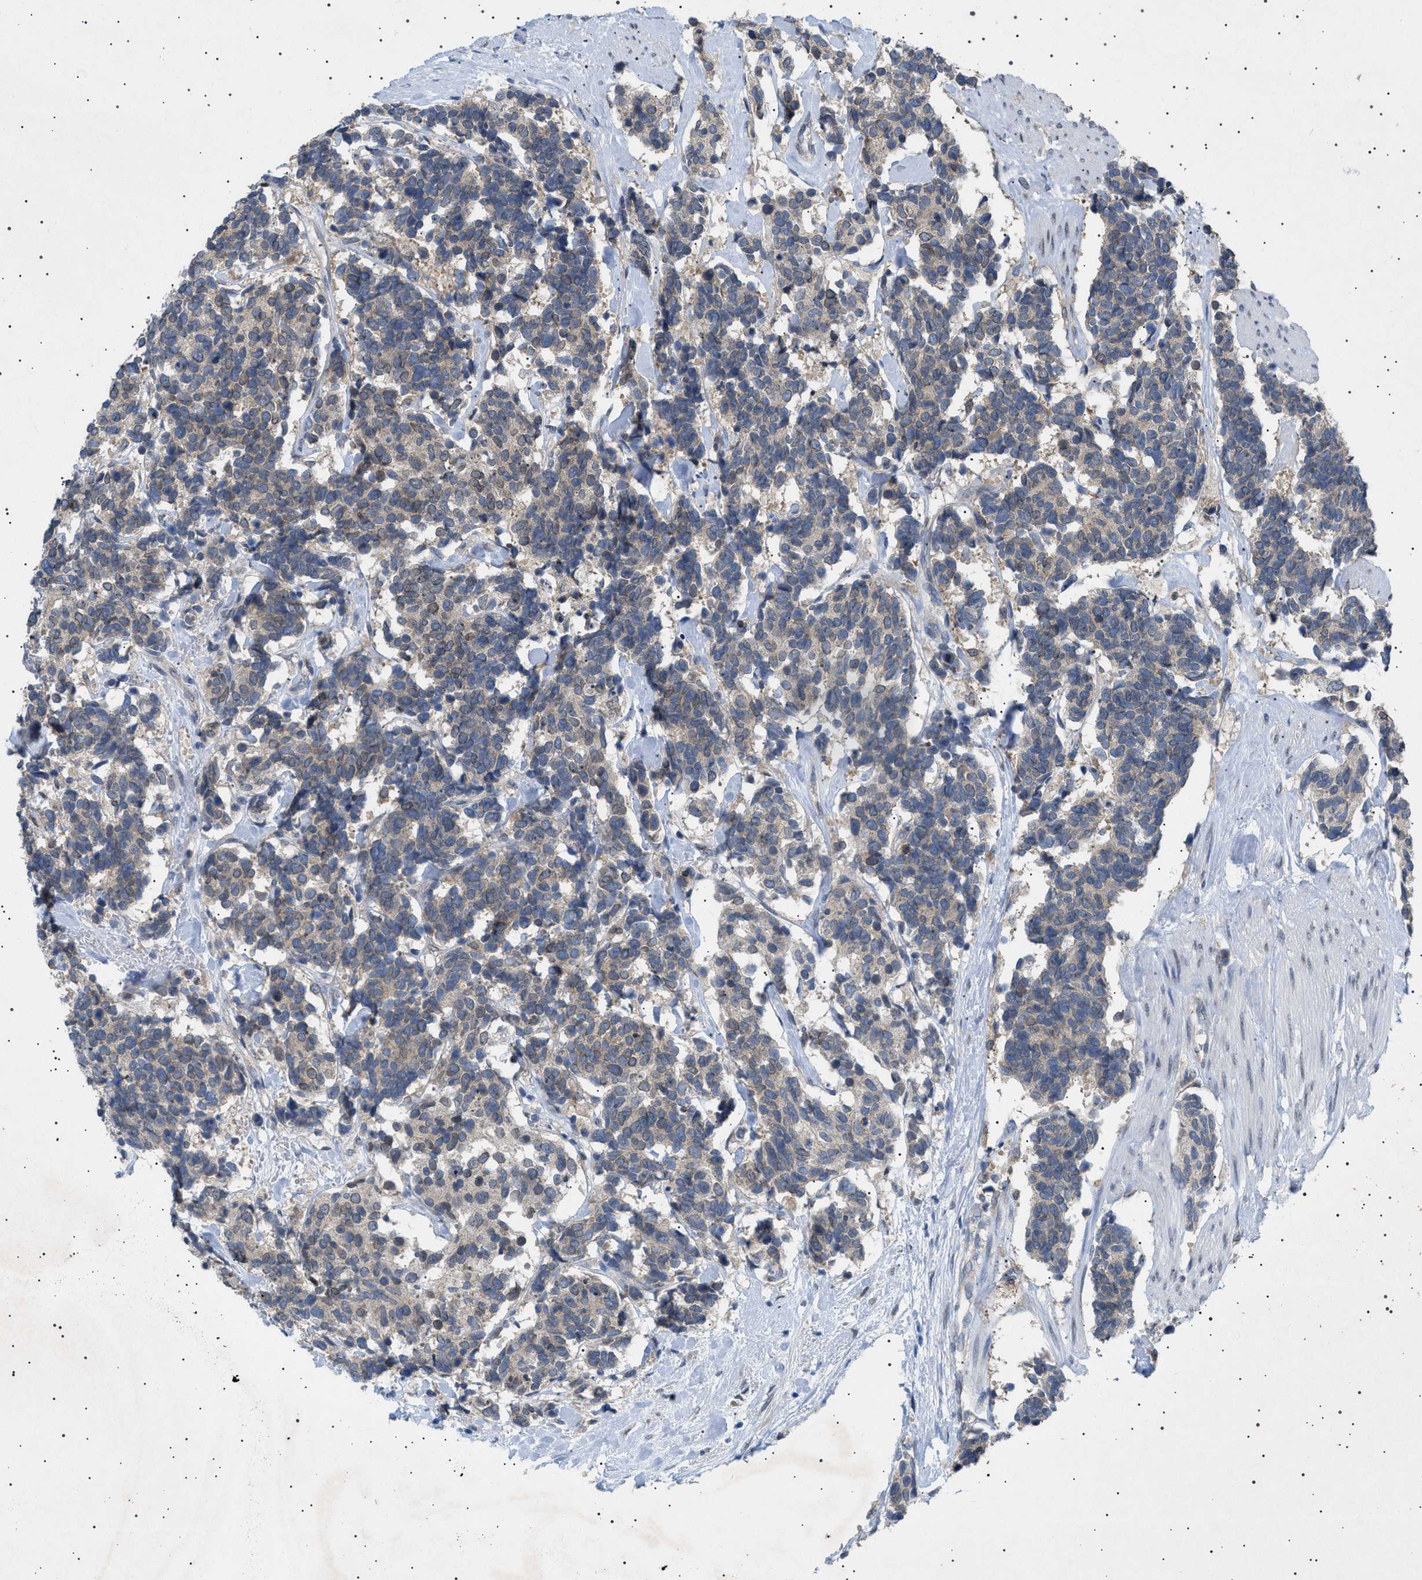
{"staining": {"intensity": "weak", "quantity": "<25%", "location": "cytoplasmic/membranous"}, "tissue": "carcinoid", "cell_type": "Tumor cells", "image_type": "cancer", "snomed": [{"axis": "morphology", "description": "Carcinoma, NOS"}, {"axis": "morphology", "description": "Carcinoid, malignant, NOS"}, {"axis": "topography", "description": "Urinary bladder"}], "caption": "Protein analysis of carcinoid exhibits no significant positivity in tumor cells.", "gene": "NUP93", "patient": {"sex": "male", "age": 57}}